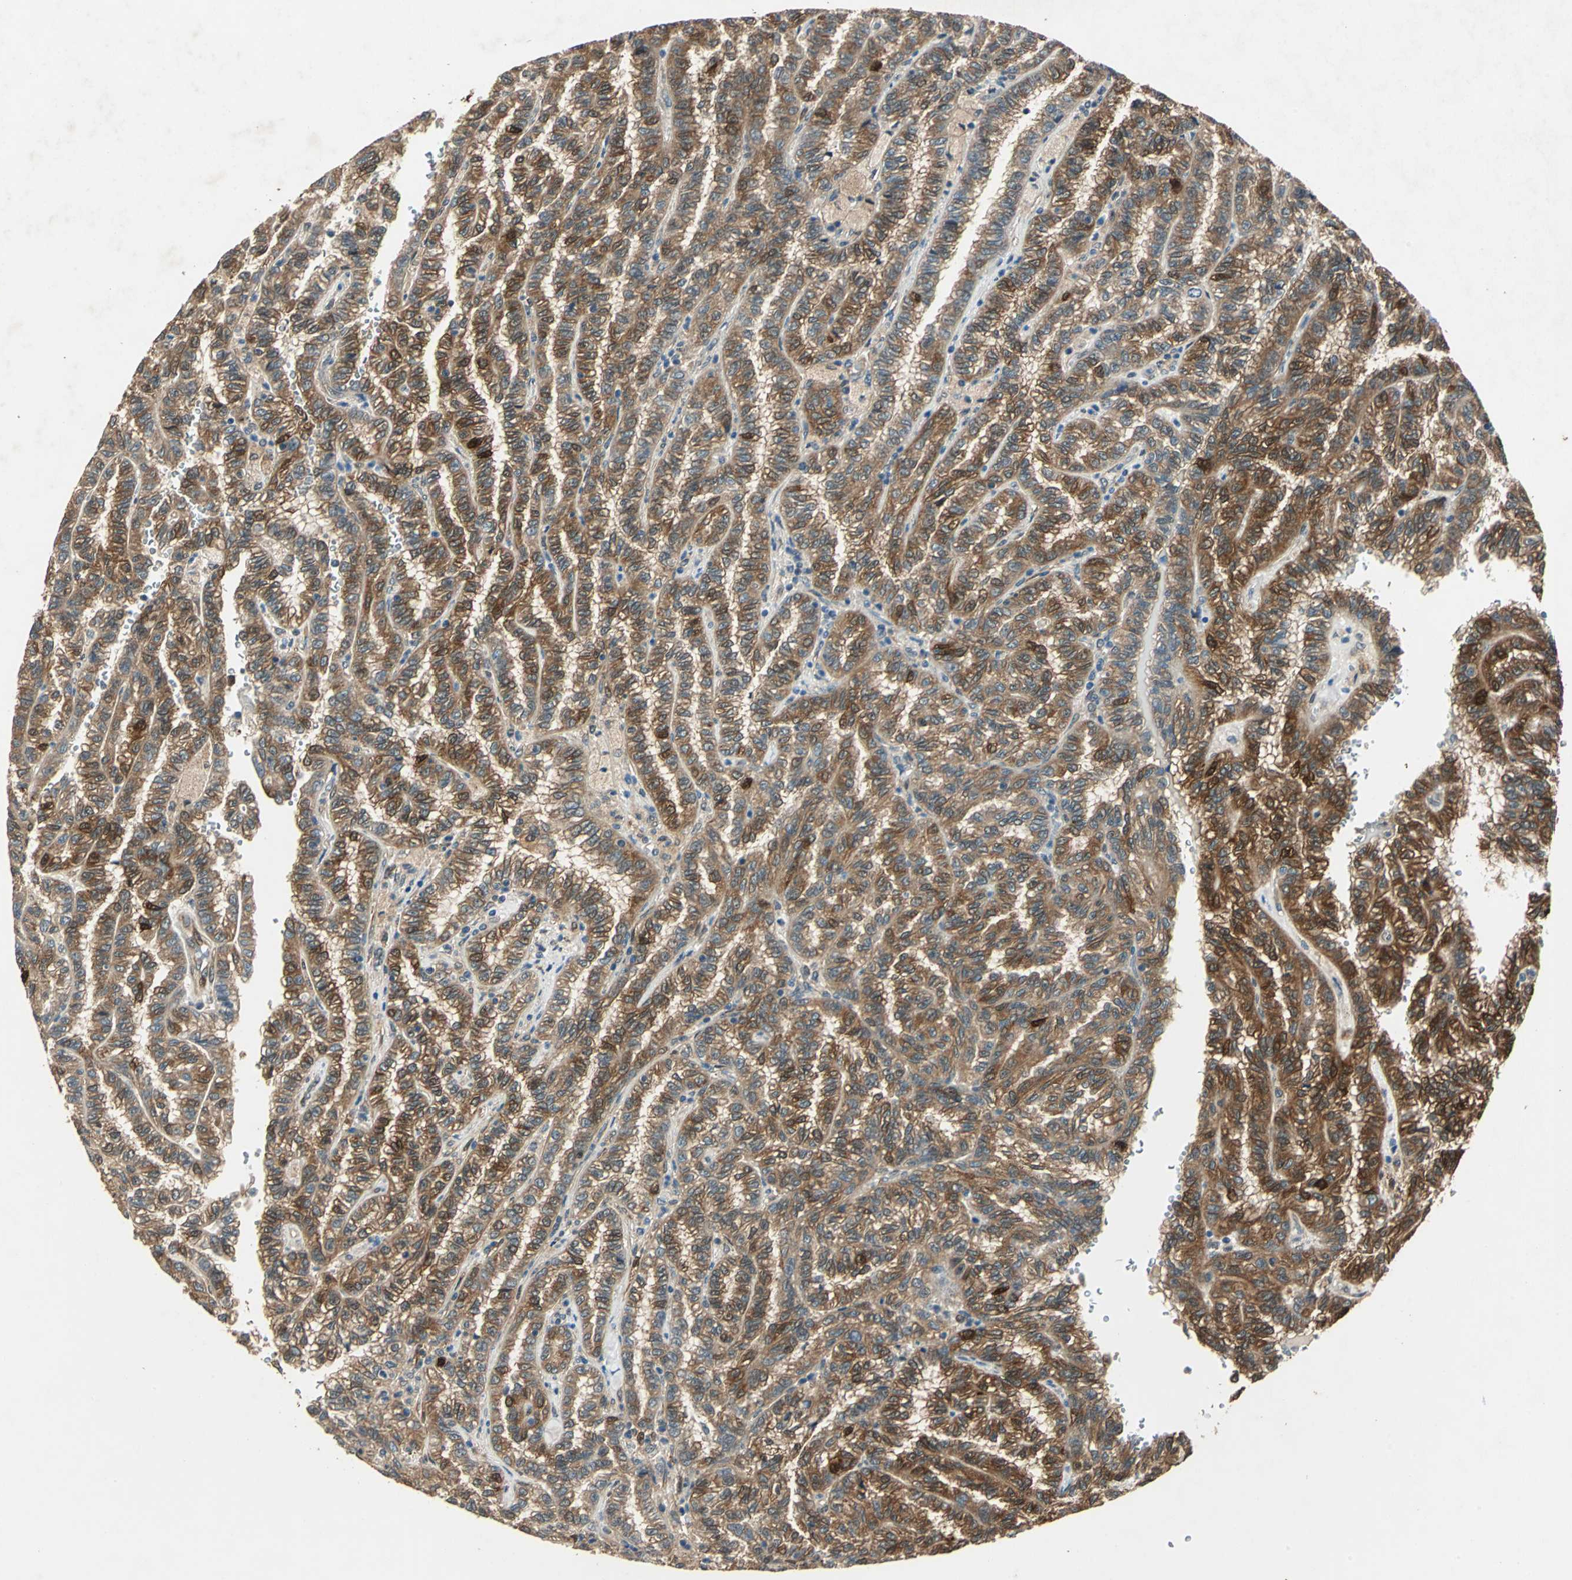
{"staining": {"intensity": "moderate", "quantity": ">75%", "location": "cytoplasmic/membranous"}, "tissue": "renal cancer", "cell_type": "Tumor cells", "image_type": "cancer", "snomed": [{"axis": "morphology", "description": "Inflammation, NOS"}, {"axis": "morphology", "description": "Adenocarcinoma, NOS"}, {"axis": "topography", "description": "Kidney"}], "caption": "Renal cancer stained with a protein marker shows moderate staining in tumor cells.", "gene": "RRM2B", "patient": {"sex": "male", "age": 68}}